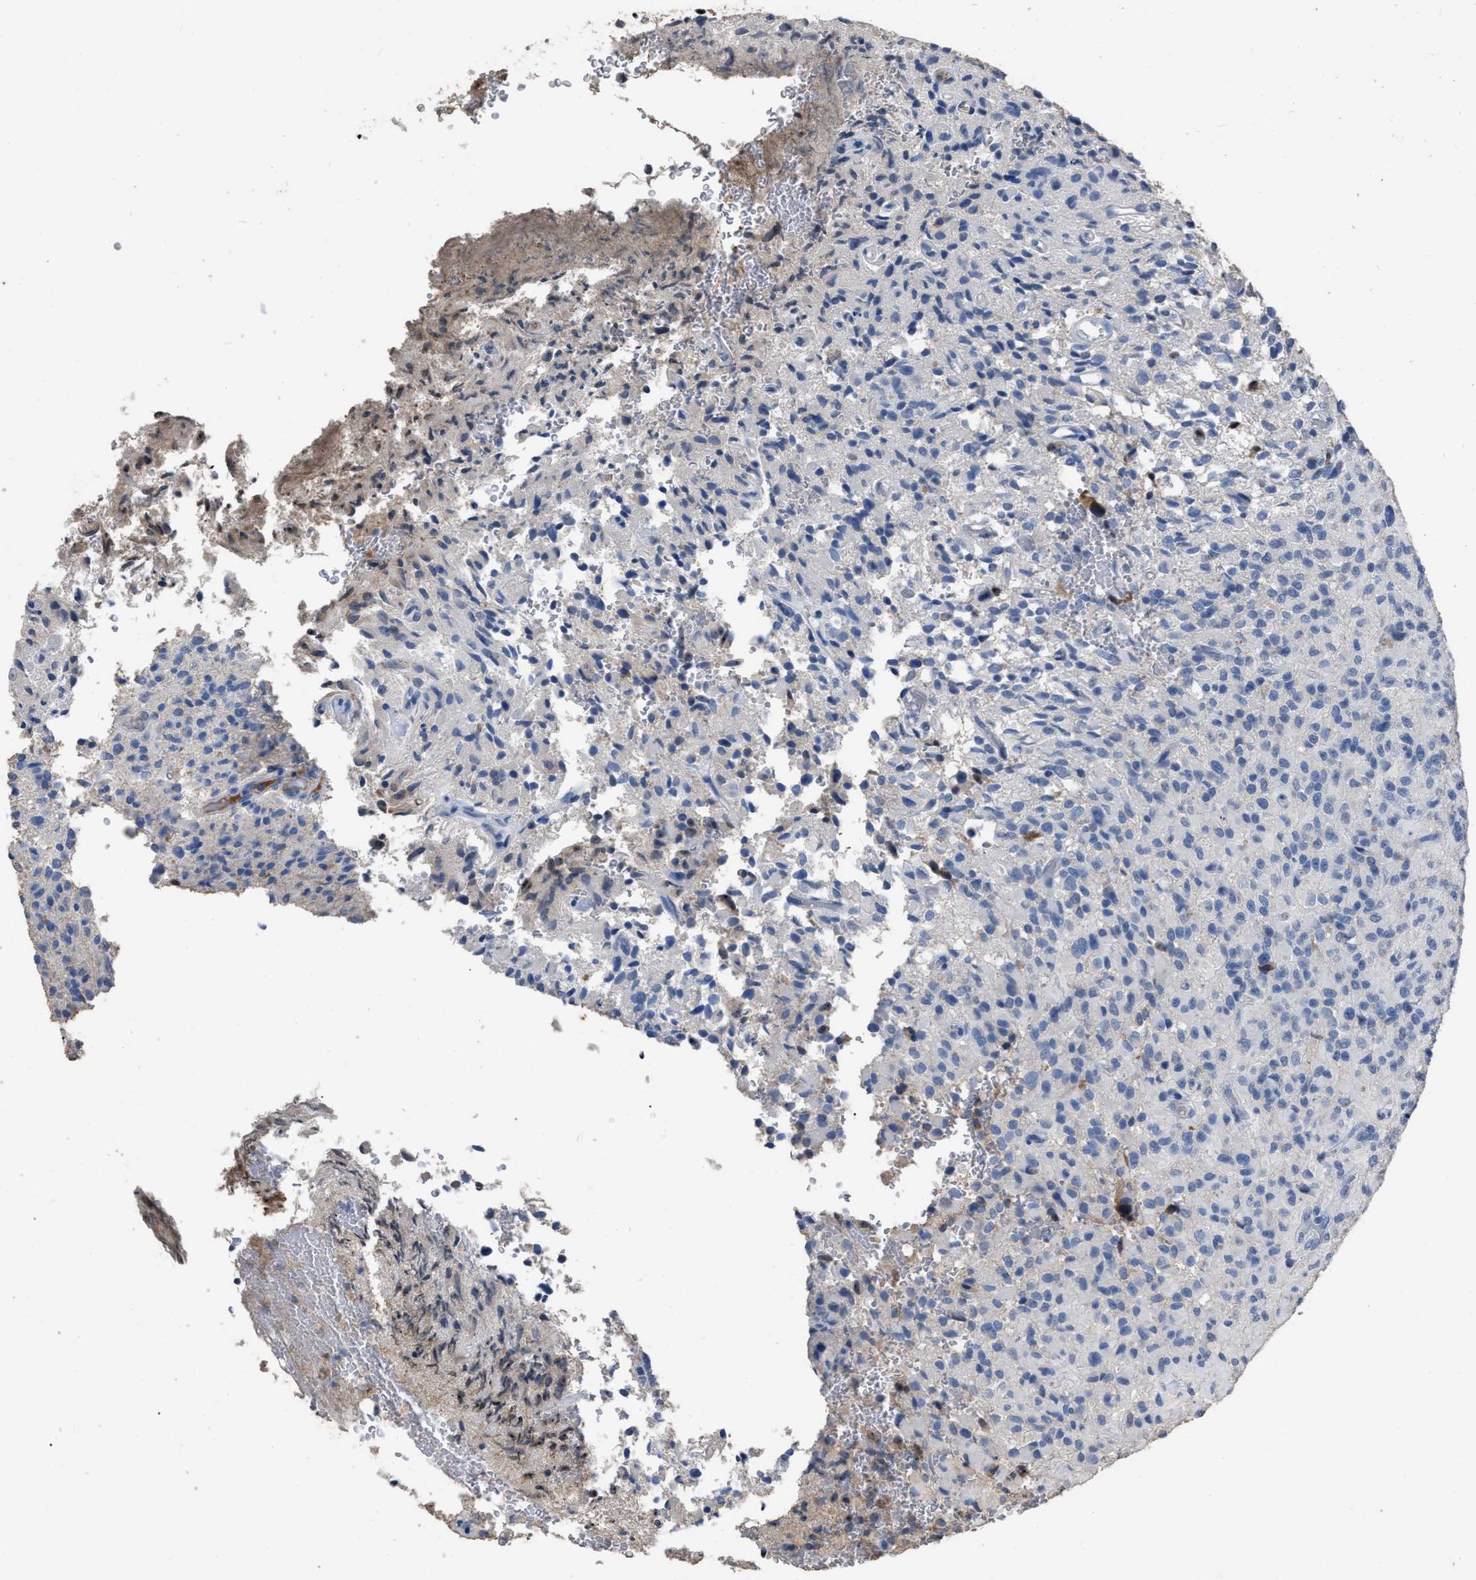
{"staining": {"intensity": "negative", "quantity": "none", "location": "none"}, "tissue": "glioma", "cell_type": "Tumor cells", "image_type": "cancer", "snomed": [{"axis": "morphology", "description": "Glioma, malignant, High grade"}, {"axis": "topography", "description": "Brain"}], "caption": "Immunohistochemistry photomicrograph of human glioma stained for a protein (brown), which reveals no staining in tumor cells.", "gene": "HABP2", "patient": {"sex": "male", "age": 71}}